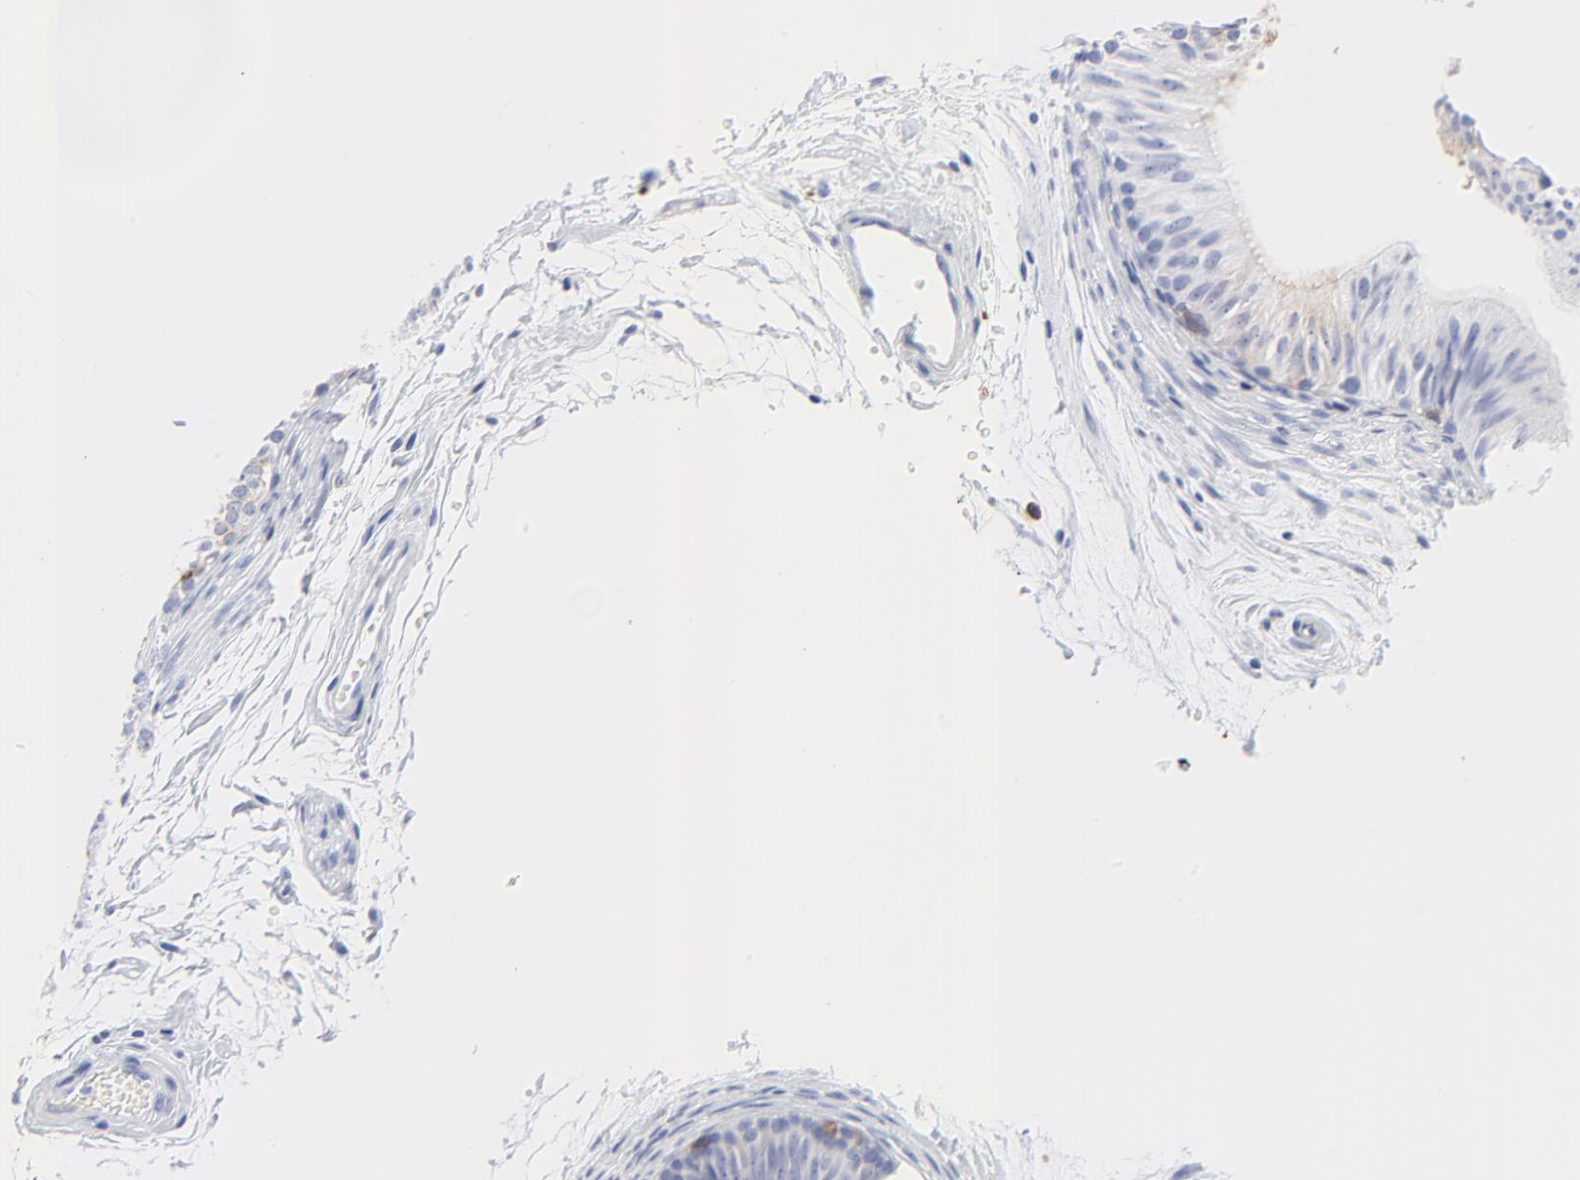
{"staining": {"intensity": "negative", "quantity": "none", "location": "none"}, "tissue": "epididymis", "cell_type": "Glandular cells", "image_type": "normal", "snomed": [{"axis": "morphology", "description": "Normal tissue, NOS"}, {"axis": "topography", "description": "Testis"}, {"axis": "topography", "description": "Epididymis"}], "caption": "This is an immunohistochemistry micrograph of benign human epididymis. There is no staining in glandular cells.", "gene": "LCK", "patient": {"sex": "male", "age": 36}}